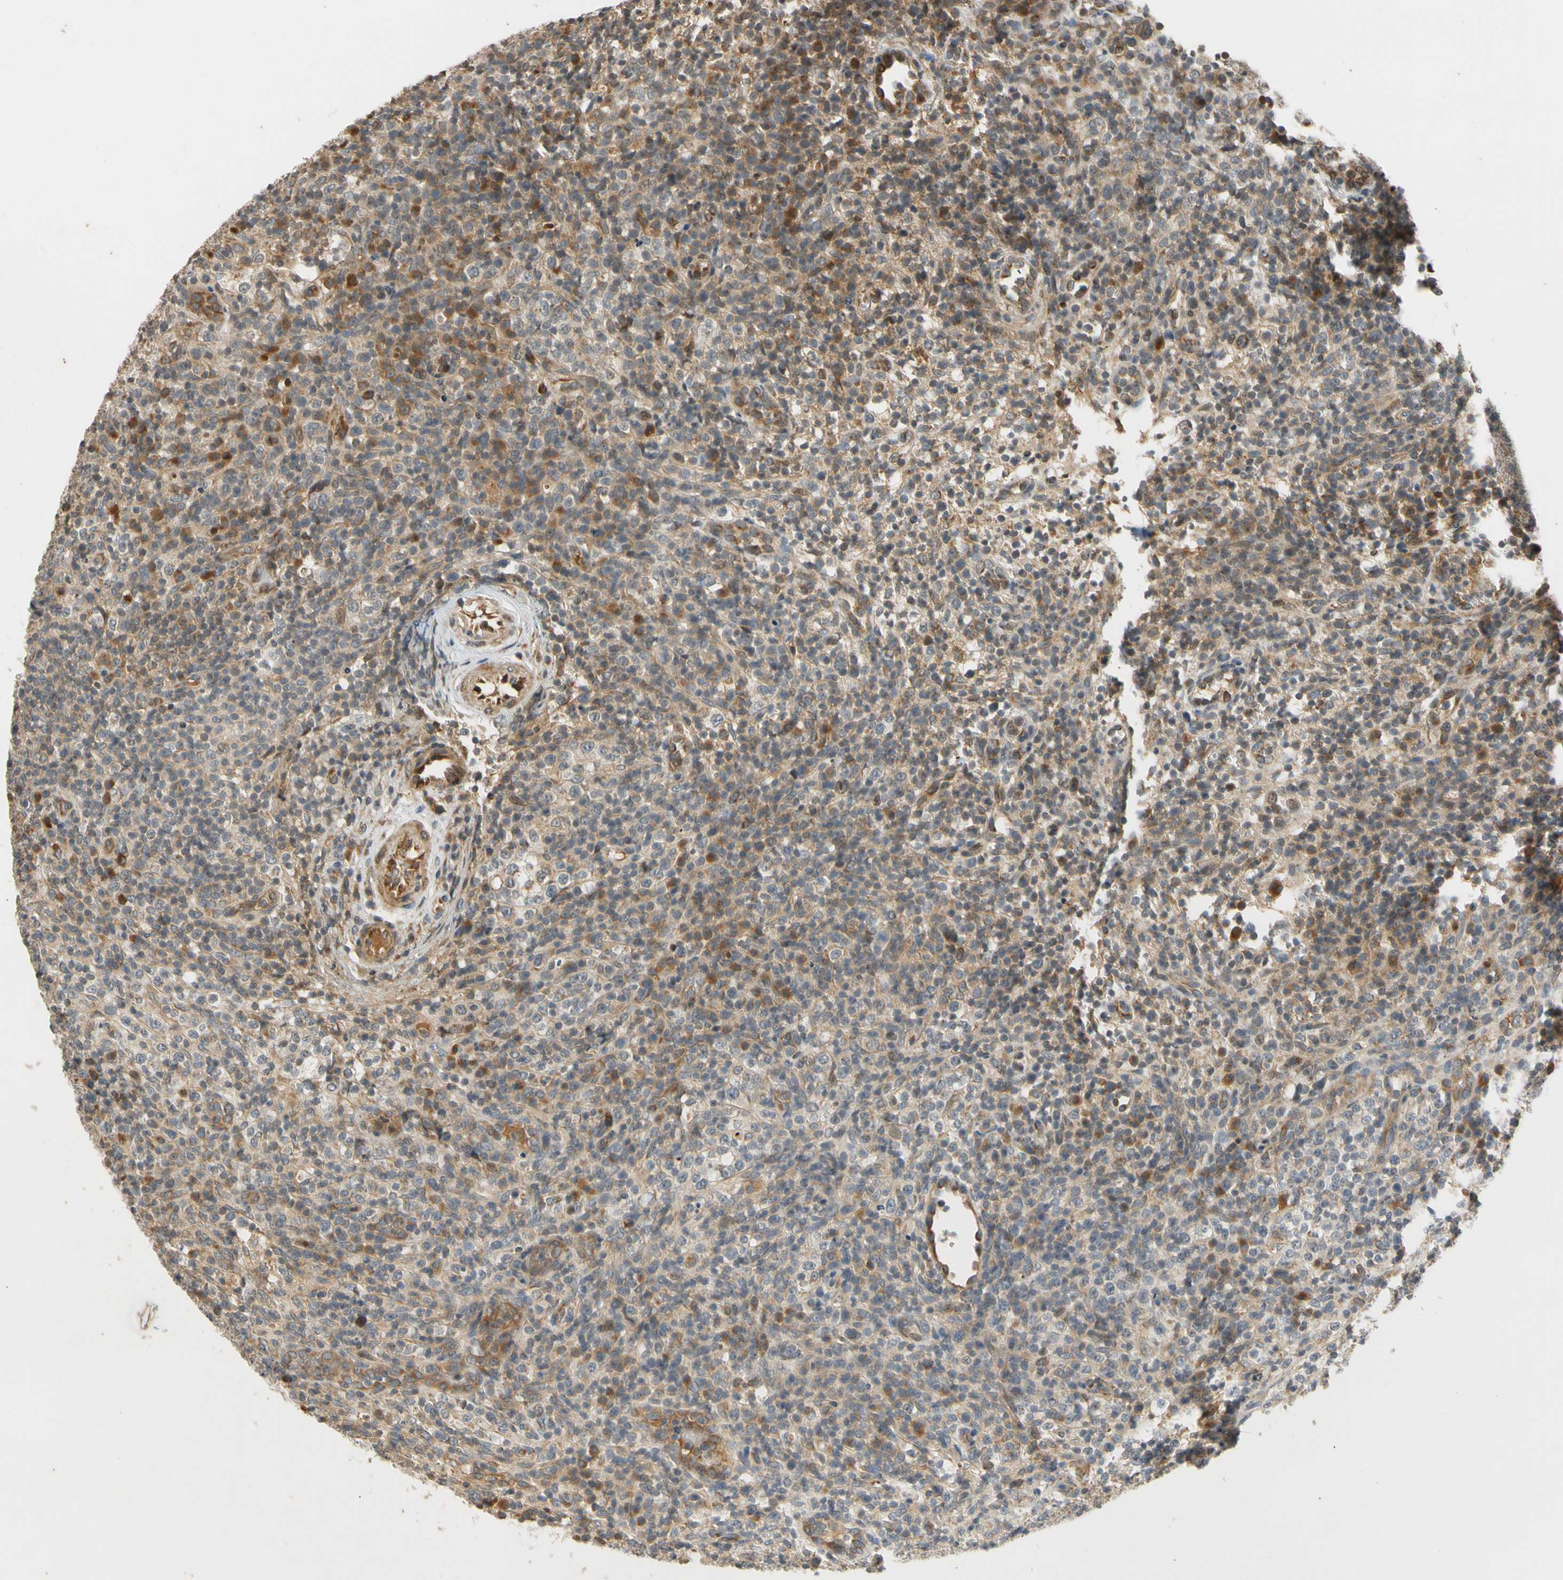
{"staining": {"intensity": "moderate", "quantity": ">75%", "location": "cytoplasmic/membranous"}, "tissue": "lymphoma", "cell_type": "Tumor cells", "image_type": "cancer", "snomed": [{"axis": "morphology", "description": "Malignant lymphoma, non-Hodgkin's type, High grade"}, {"axis": "topography", "description": "Lymph node"}], "caption": "A brown stain shows moderate cytoplasmic/membranous expression of a protein in lymphoma tumor cells. The protein of interest is stained brown, and the nuclei are stained in blue (DAB IHC with brightfield microscopy, high magnification).", "gene": "ATP2C1", "patient": {"sex": "female", "age": 76}}